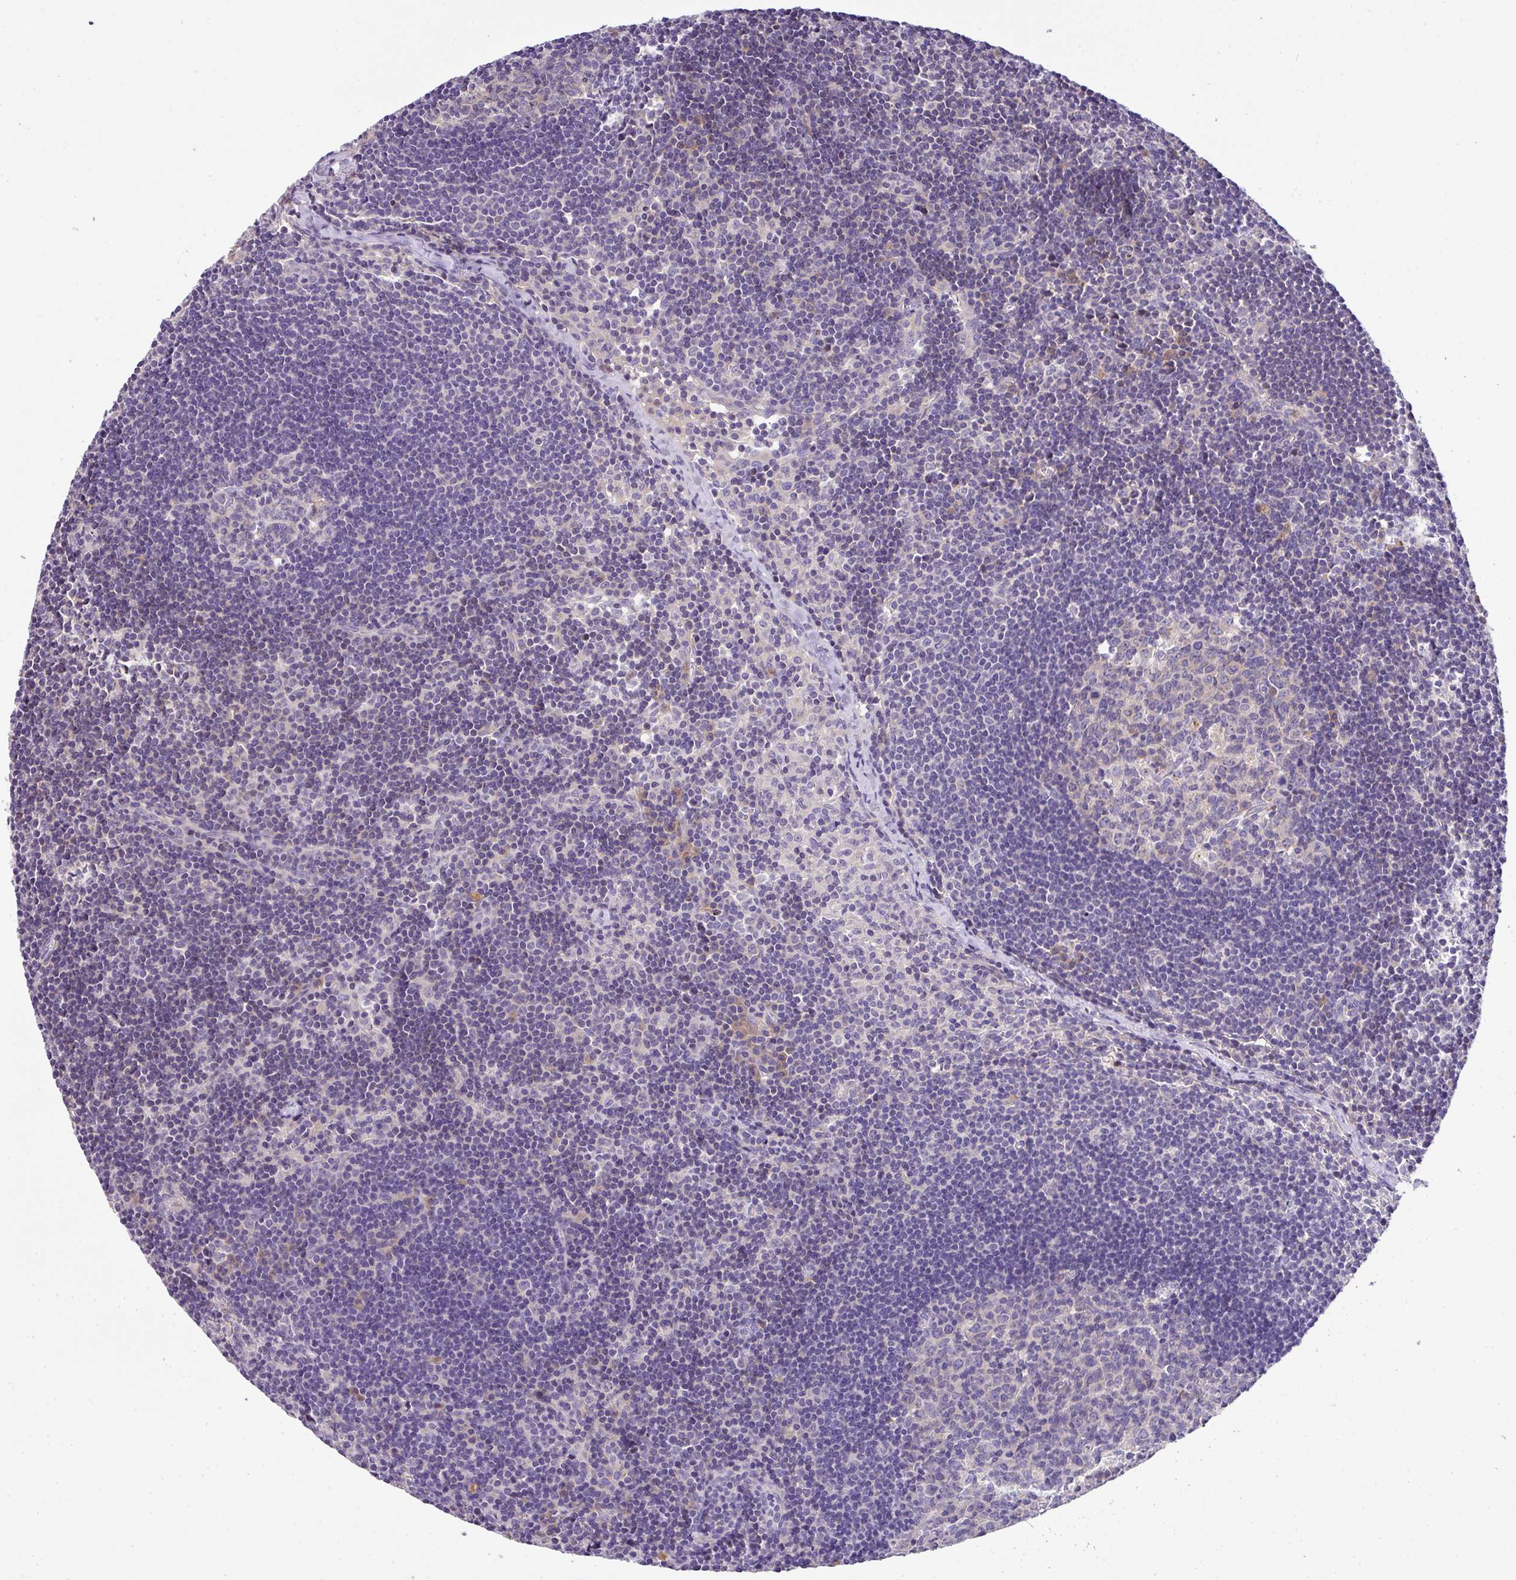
{"staining": {"intensity": "negative", "quantity": "none", "location": "none"}, "tissue": "lymph node", "cell_type": "Germinal center cells", "image_type": "normal", "snomed": [{"axis": "morphology", "description": "Normal tissue, NOS"}, {"axis": "topography", "description": "Lymph node"}], "caption": "Lymph node stained for a protein using immunohistochemistry reveals no staining germinal center cells.", "gene": "ANXA2R", "patient": {"sex": "female", "age": 29}}